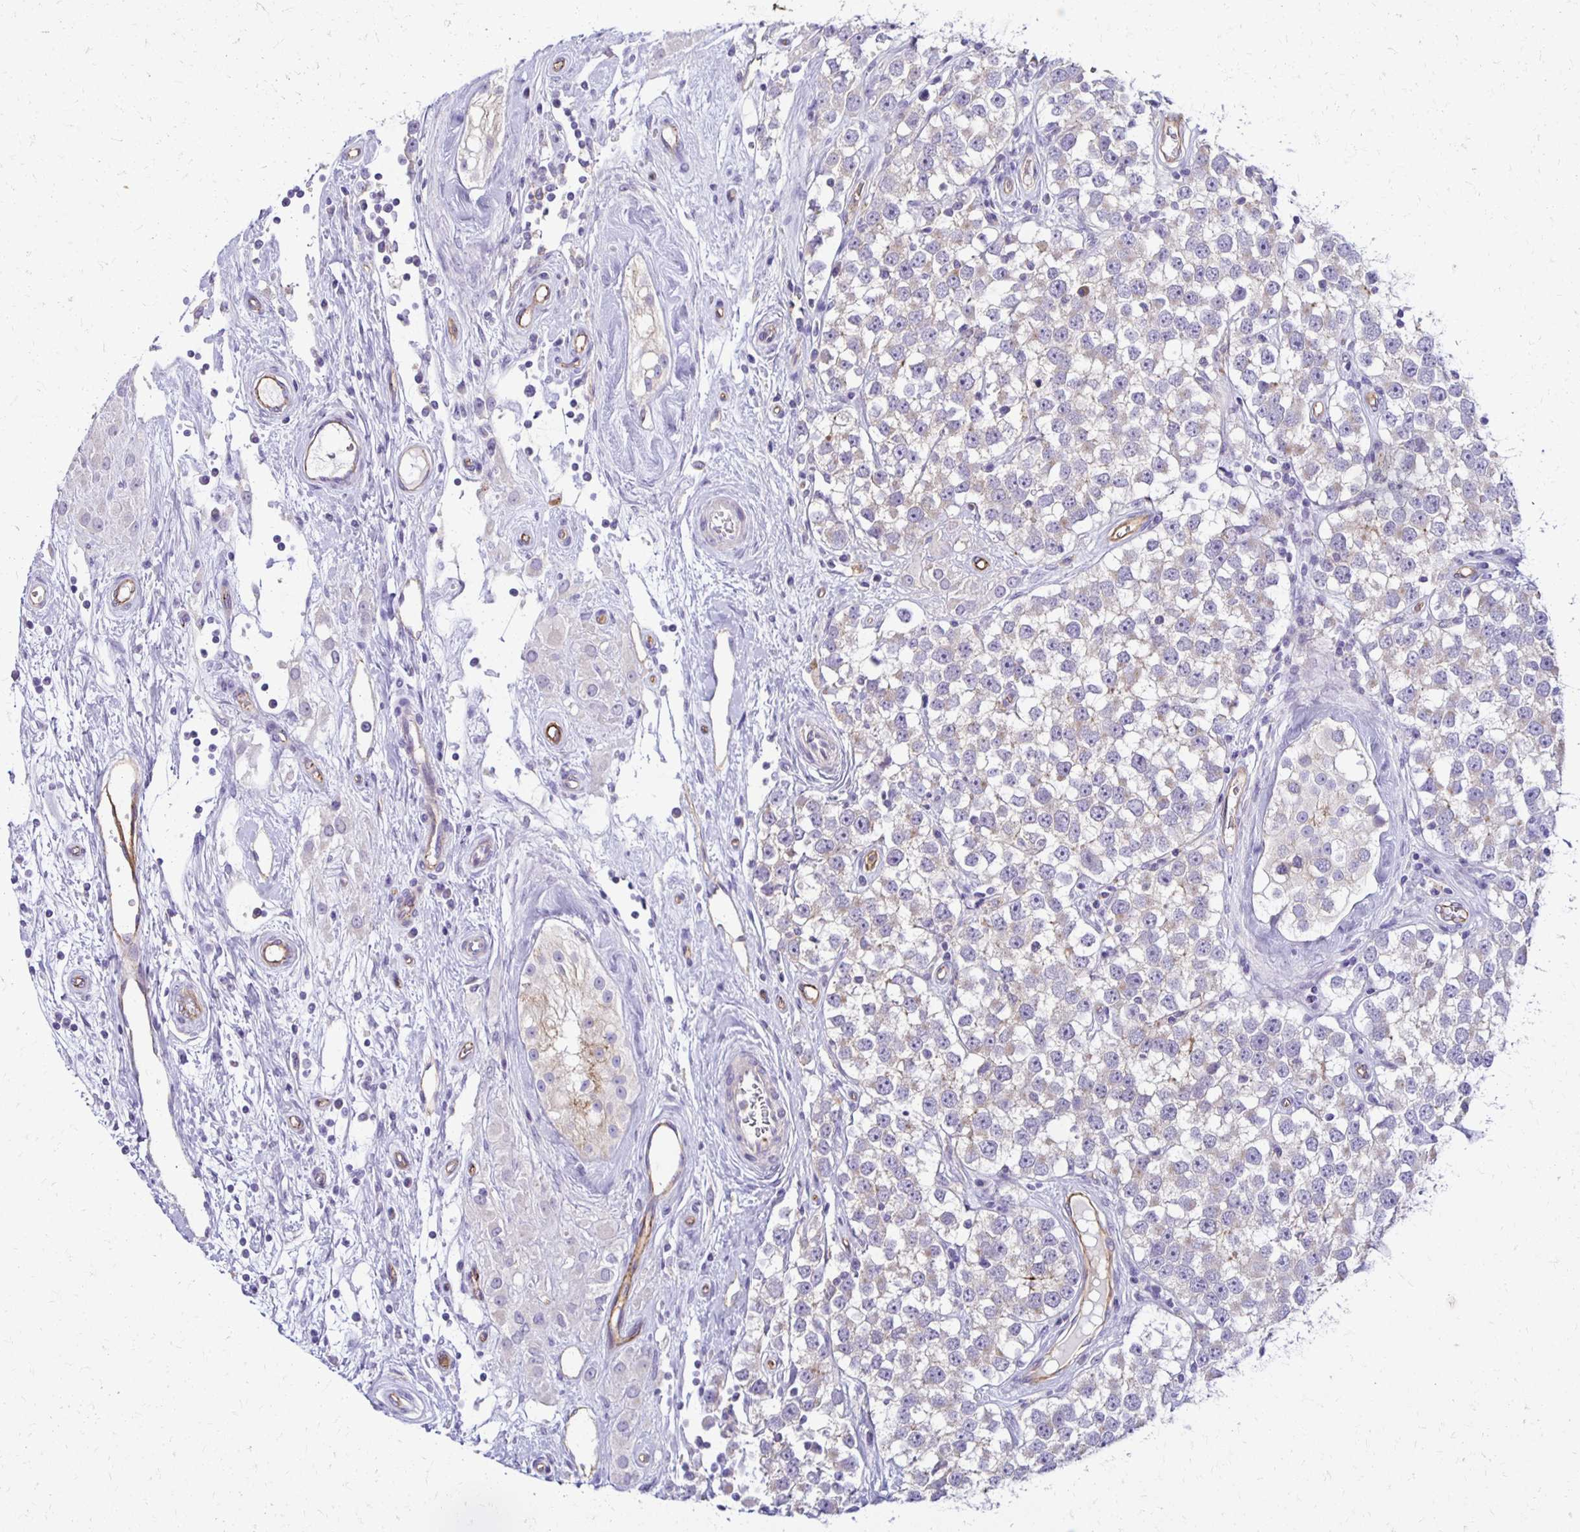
{"staining": {"intensity": "negative", "quantity": "none", "location": "none"}, "tissue": "testis cancer", "cell_type": "Tumor cells", "image_type": "cancer", "snomed": [{"axis": "morphology", "description": "Seminoma, NOS"}, {"axis": "topography", "description": "Testis"}], "caption": "DAB immunohistochemical staining of testis seminoma displays no significant staining in tumor cells.", "gene": "TTYH1", "patient": {"sex": "male", "age": 34}}